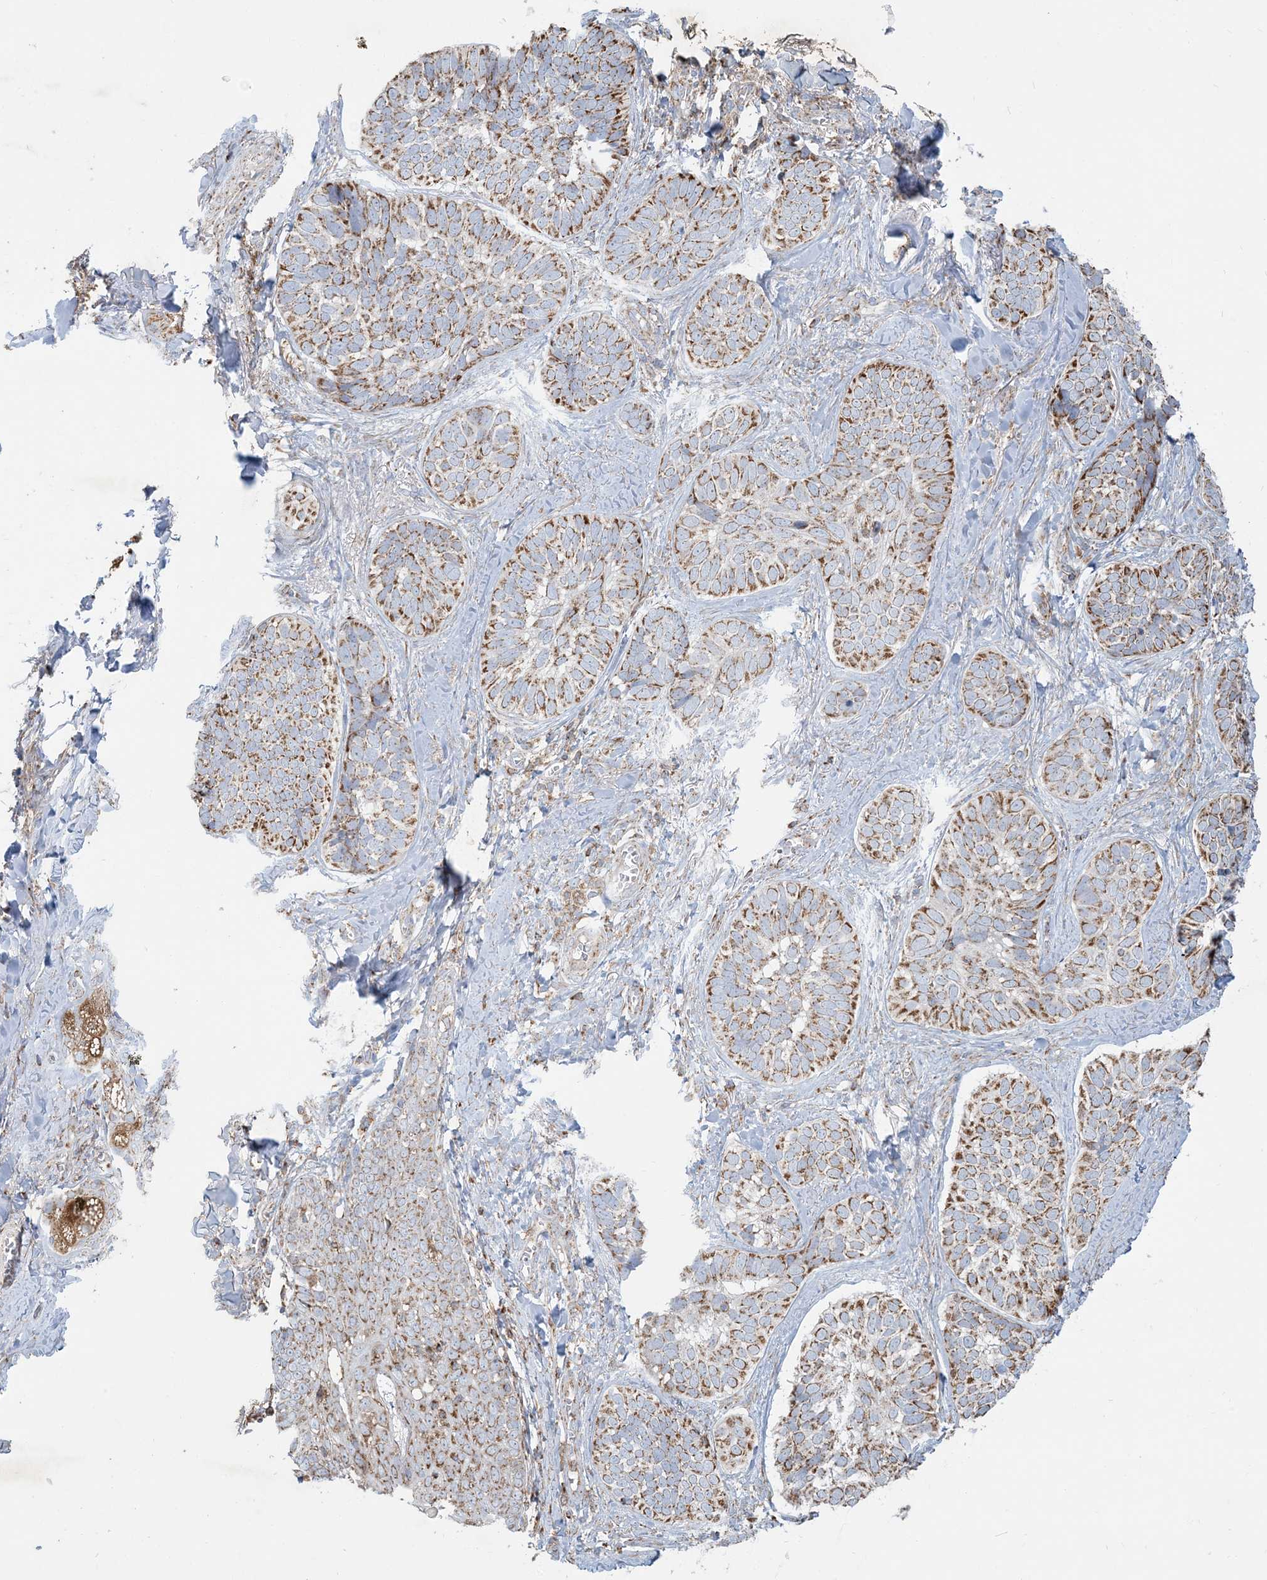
{"staining": {"intensity": "moderate", "quantity": ">75%", "location": "cytoplasmic/membranous"}, "tissue": "skin cancer", "cell_type": "Tumor cells", "image_type": "cancer", "snomed": [{"axis": "morphology", "description": "Basal cell carcinoma"}, {"axis": "topography", "description": "Skin"}], "caption": "Human skin cancer stained with a brown dye exhibits moderate cytoplasmic/membranous positive expression in about >75% of tumor cells.", "gene": "BEND4", "patient": {"sex": "male", "age": 62}}